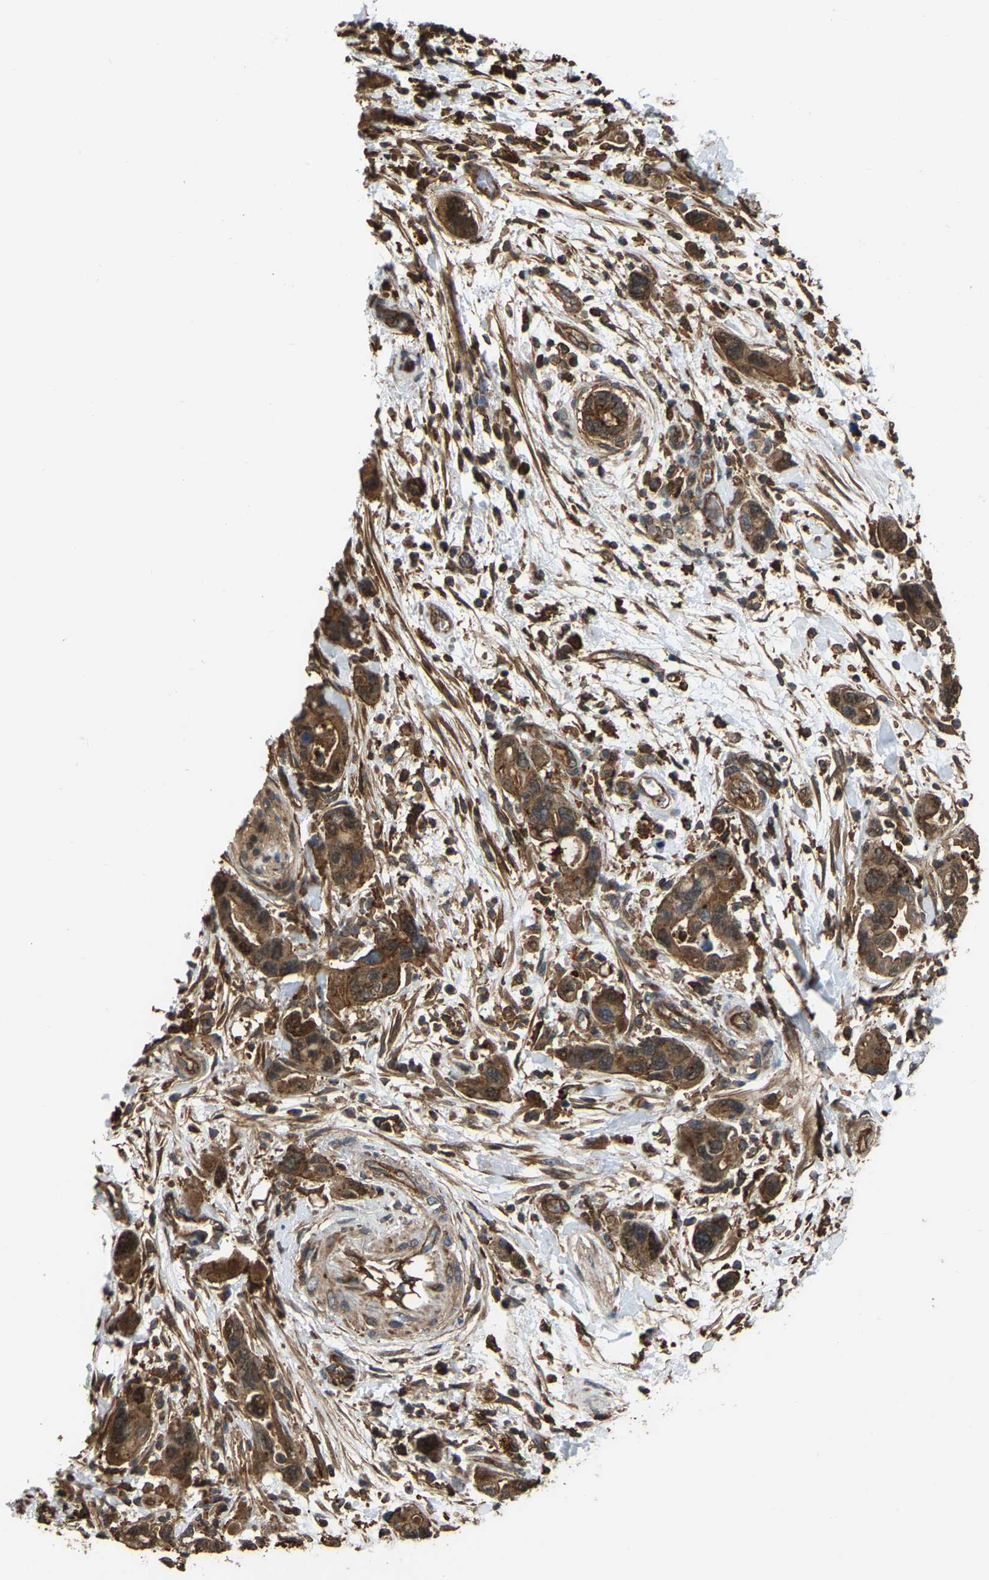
{"staining": {"intensity": "strong", "quantity": ">75%", "location": "cytoplasmic/membranous"}, "tissue": "pancreatic cancer", "cell_type": "Tumor cells", "image_type": "cancer", "snomed": [{"axis": "morphology", "description": "Normal tissue, NOS"}, {"axis": "morphology", "description": "Adenocarcinoma, NOS"}, {"axis": "topography", "description": "Pancreas"}], "caption": "High-power microscopy captured an immunohistochemistry micrograph of pancreatic cancer, revealing strong cytoplasmic/membranous positivity in about >75% of tumor cells.", "gene": "SAMD9L", "patient": {"sex": "female", "age": 71}}